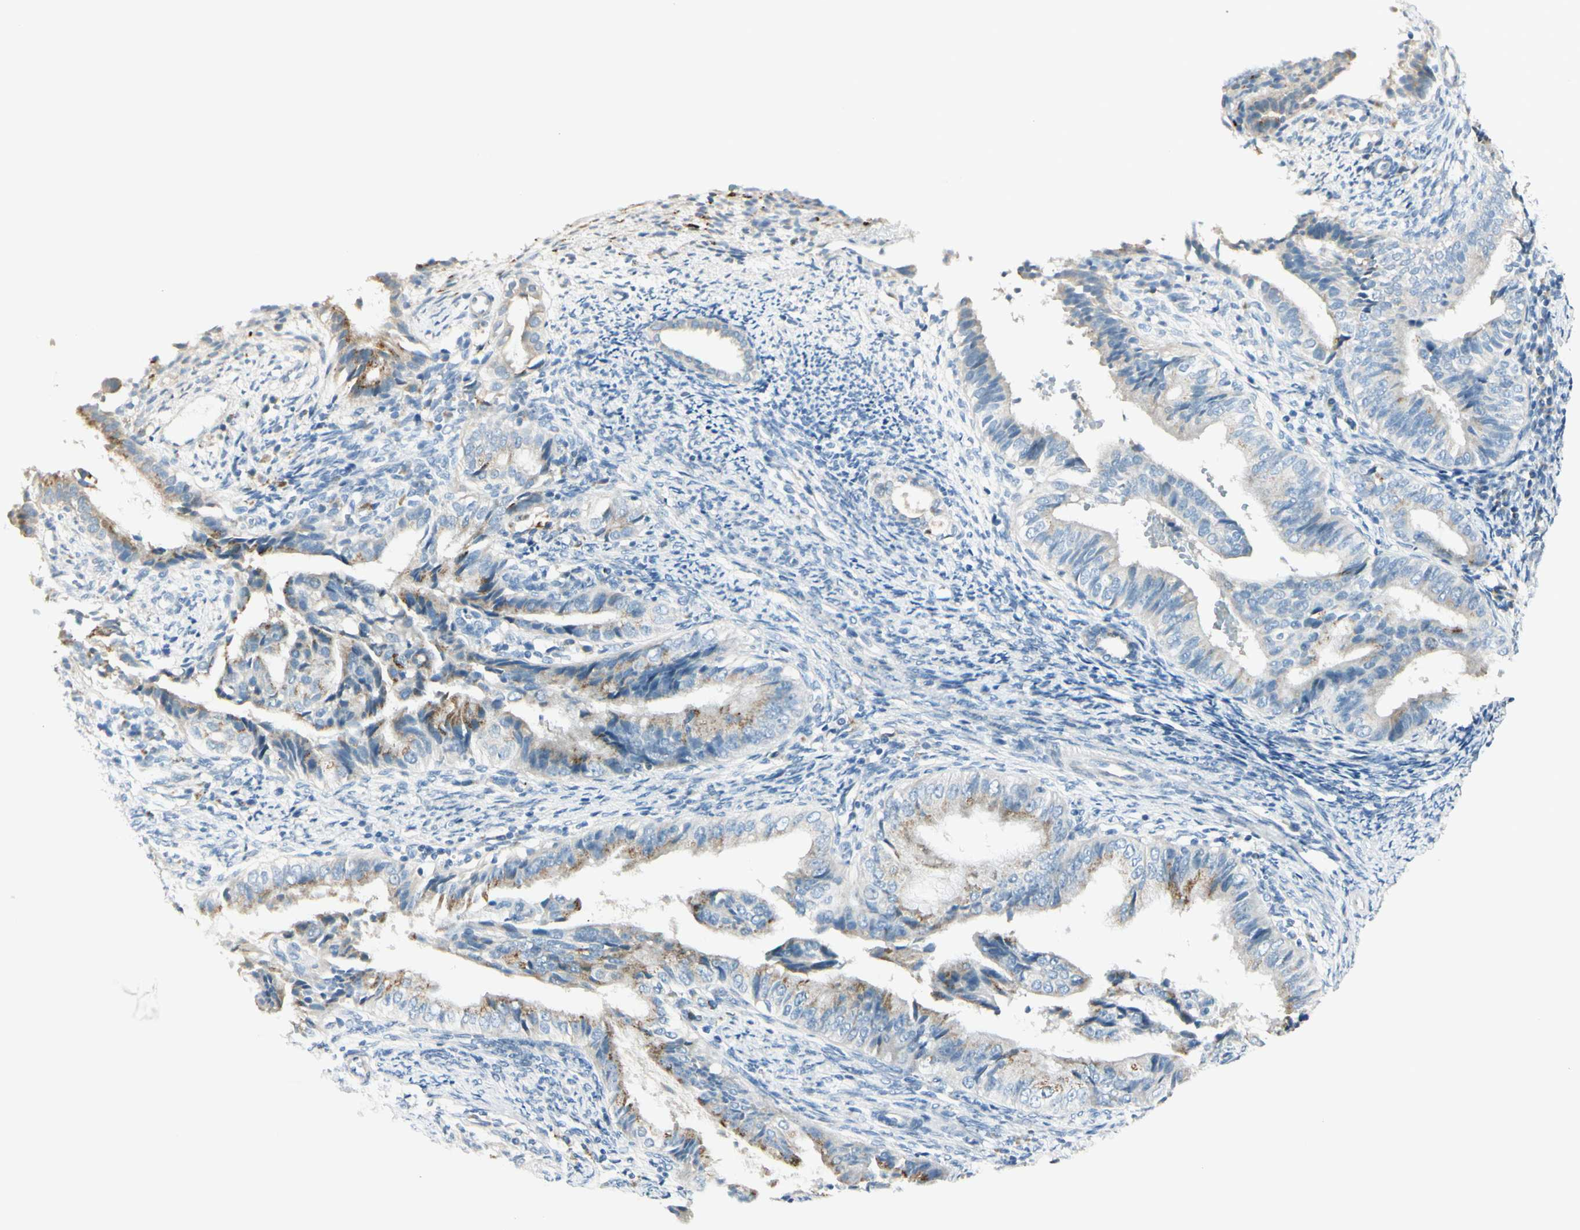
{"staining": {"intensity": "moderate", "quantity": "25%-75%", "location": "cytoplasmic/membranous"}, "tissue": "endometrial cancer", "cell_type": "Tumor cells", "image_type": "cancer", "snomed": [{"axis": "morphology", "description": "Adenocarcinoma, NOS"}, {"axis": "topography", "description": "Endometrium"}], "caption": "This photomicrograph reveals endometrial cancer (adenocarcinoma) stained with immunohistochemistry to label a protein in brown. The cytoplasmic/membranous of tumor cells show moderate positivity for the protein. Nuclei are counter-stained blue.", "gene": "GALNT5", "patient": {"sex": "female", "age": 58}}